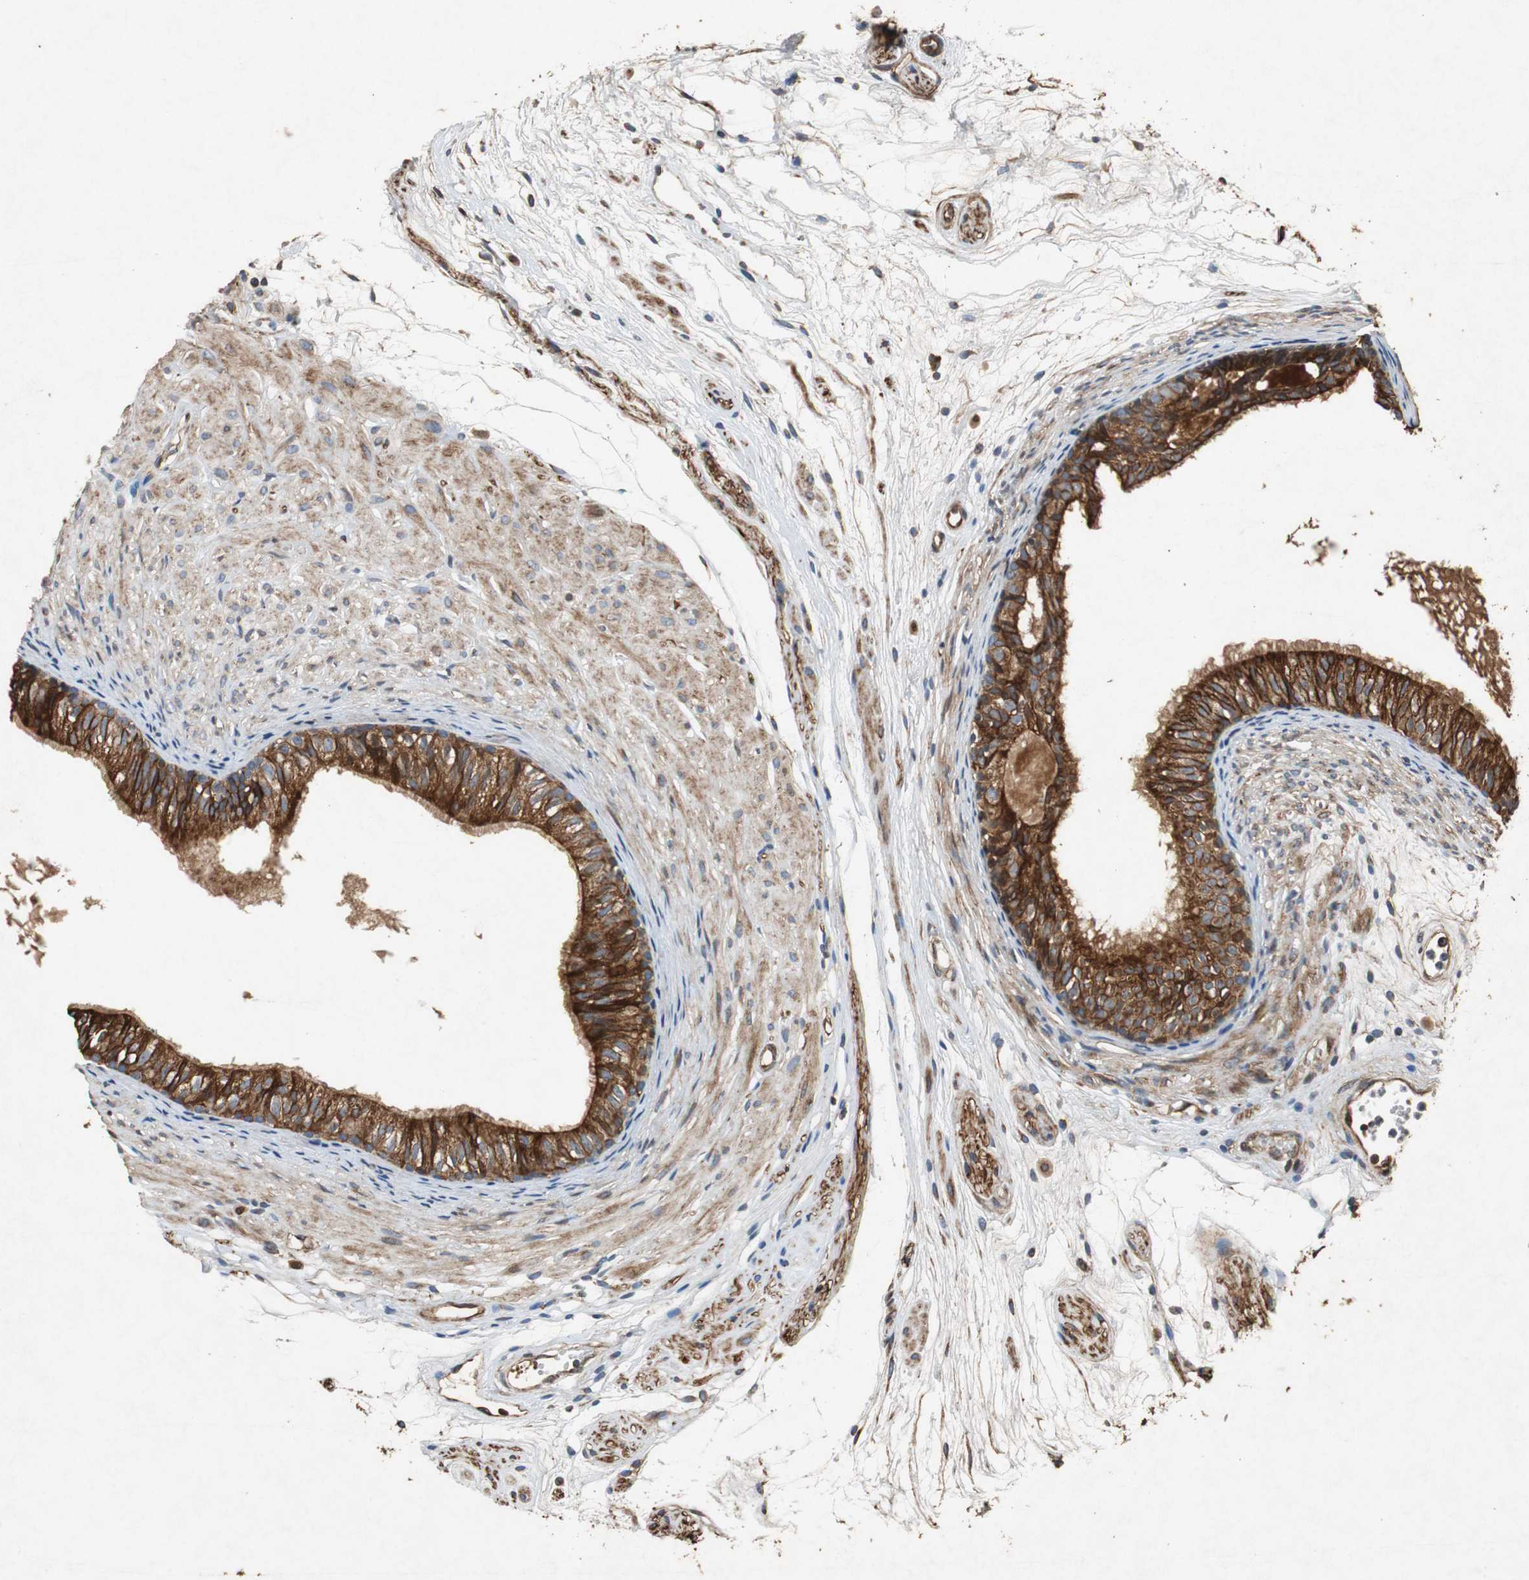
{"staining": {"intensity": "strong", "quantity": ">75%", "location": "cytoplasmic/membranous"}, "tissue": "epididymis", "cell_type": "Glandular cells", "image_type": "normal", "snomed": [{"axis": "morphology", "description": "Normal tissue, NOS"}, {"axis": "morphology", "description": "Atrophy, NOS"}, {"axis": "topography", "description": "Testis"}, {"axis": "topography", "description": "Epididymis"}], "caption": "DAB (3,3'-diaminobenzidine) immunohistochemical staining of normal epididymis reveals strong cytoplasmic/membranous protein staining in about >75% of glandular cells.", "gene": "TUBA4A", "patient": {"sex": "male", "age": 18}}